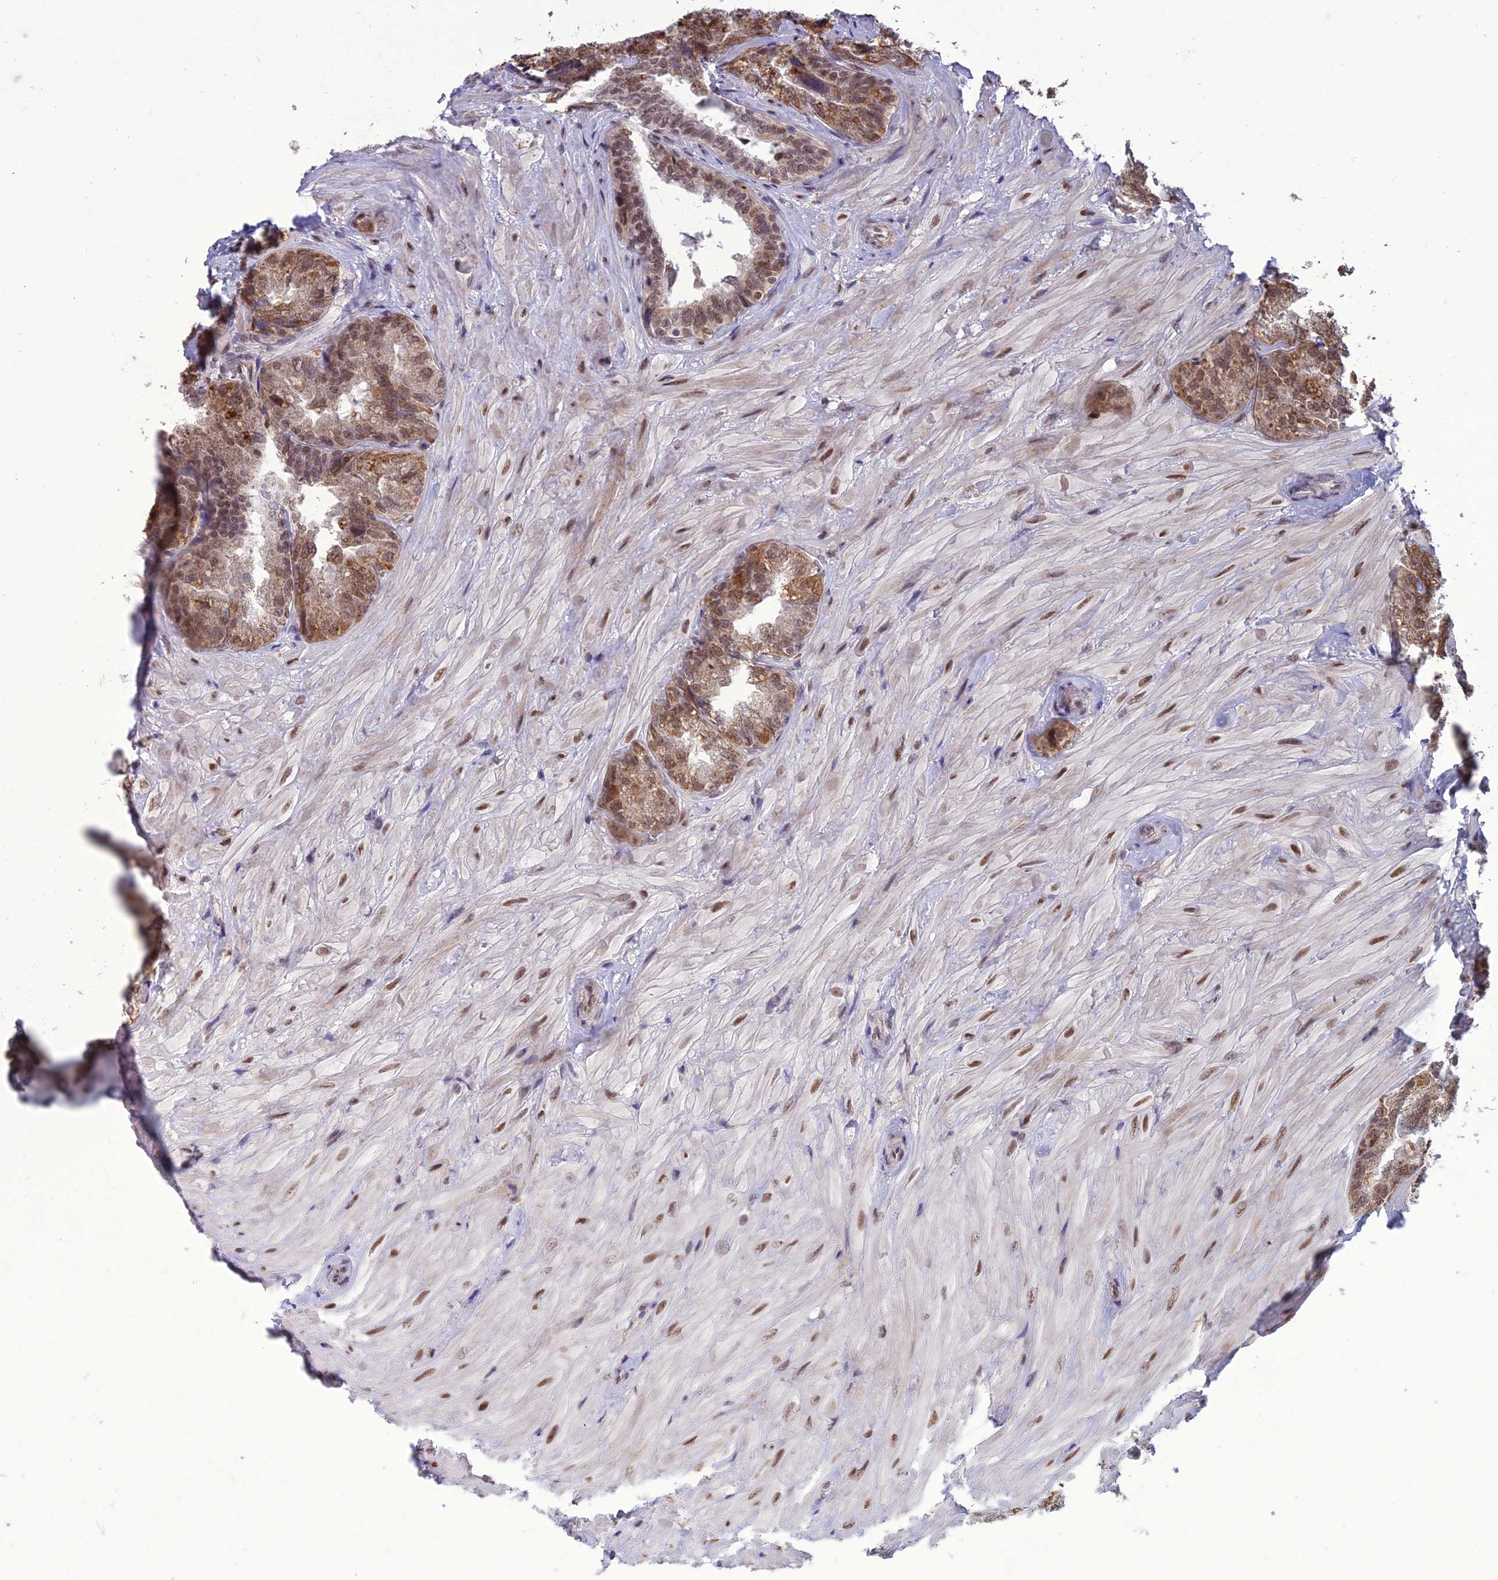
{"staining": {"intensity": "moderate", "quantity": ">75%", "location": "cytoplasmic/membranous,nuclear"}, "tissue": "seminal vesicle", "cell_type": "Glandular cells", "image_type": "normal", "snomed": [{"axis": "morphology", "description": "Normal tissue, NOS"}, {"axis": "topography", "description": "Prostate and seminal vesicle, NOS"}, {"axis": "topography", "description": "Prostate"}, {"axis": "topography", "description": "Seminal veicle"}], "caption": "This image exhibits benign seminal vesicle stained with IHC to label a protein in brown. The cytoplasmic/membranous,nuclear of glandular cells show moderate positivity for the protein. Nuclei are counter-stained blue.", "gene": "RANBP3", "patient": {"sex": "male", "age": 67}}